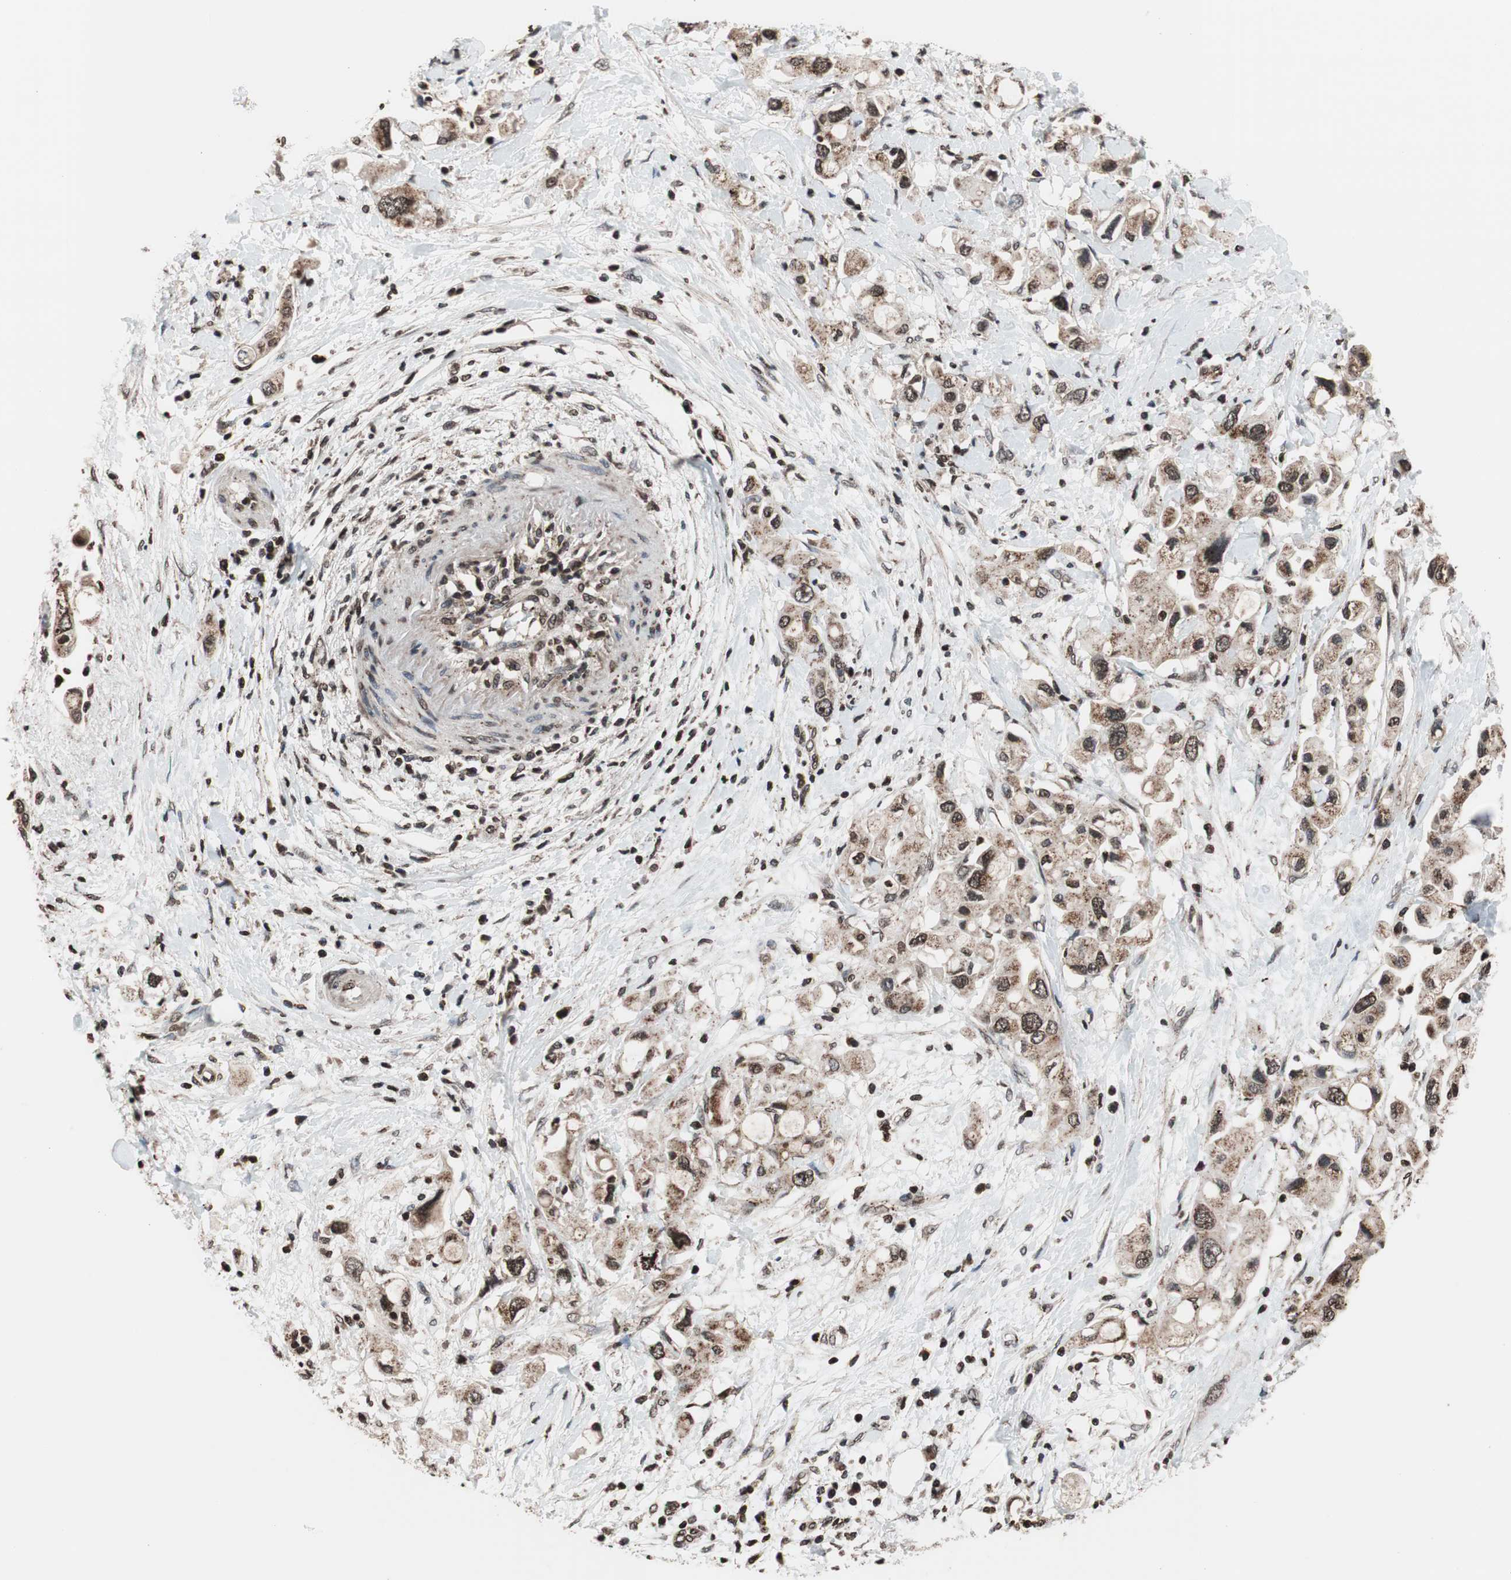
{"staining": {"intensity": "weak", "quantity": ">75%", "location": "cytoplasmic/membranous,nuclear"}, "tissue": "pancreatic cancer", "cell_type": "Tumor cells", "image_type": "cancer", "snomed": [{"axis": "morphology", "description": "Adenocarcinoma, NOS"}, {"axis": "topography", "description": "Pancreas"}], "caption": "Human adenocarcinoma (pancreatic) stained with a brown dye displays weak cytoplasmic/membranous and nuclear positive staining in about >75% of tumor cells.", "gene": "RFC1", "patient": {"sex": "female", "age": 56}}